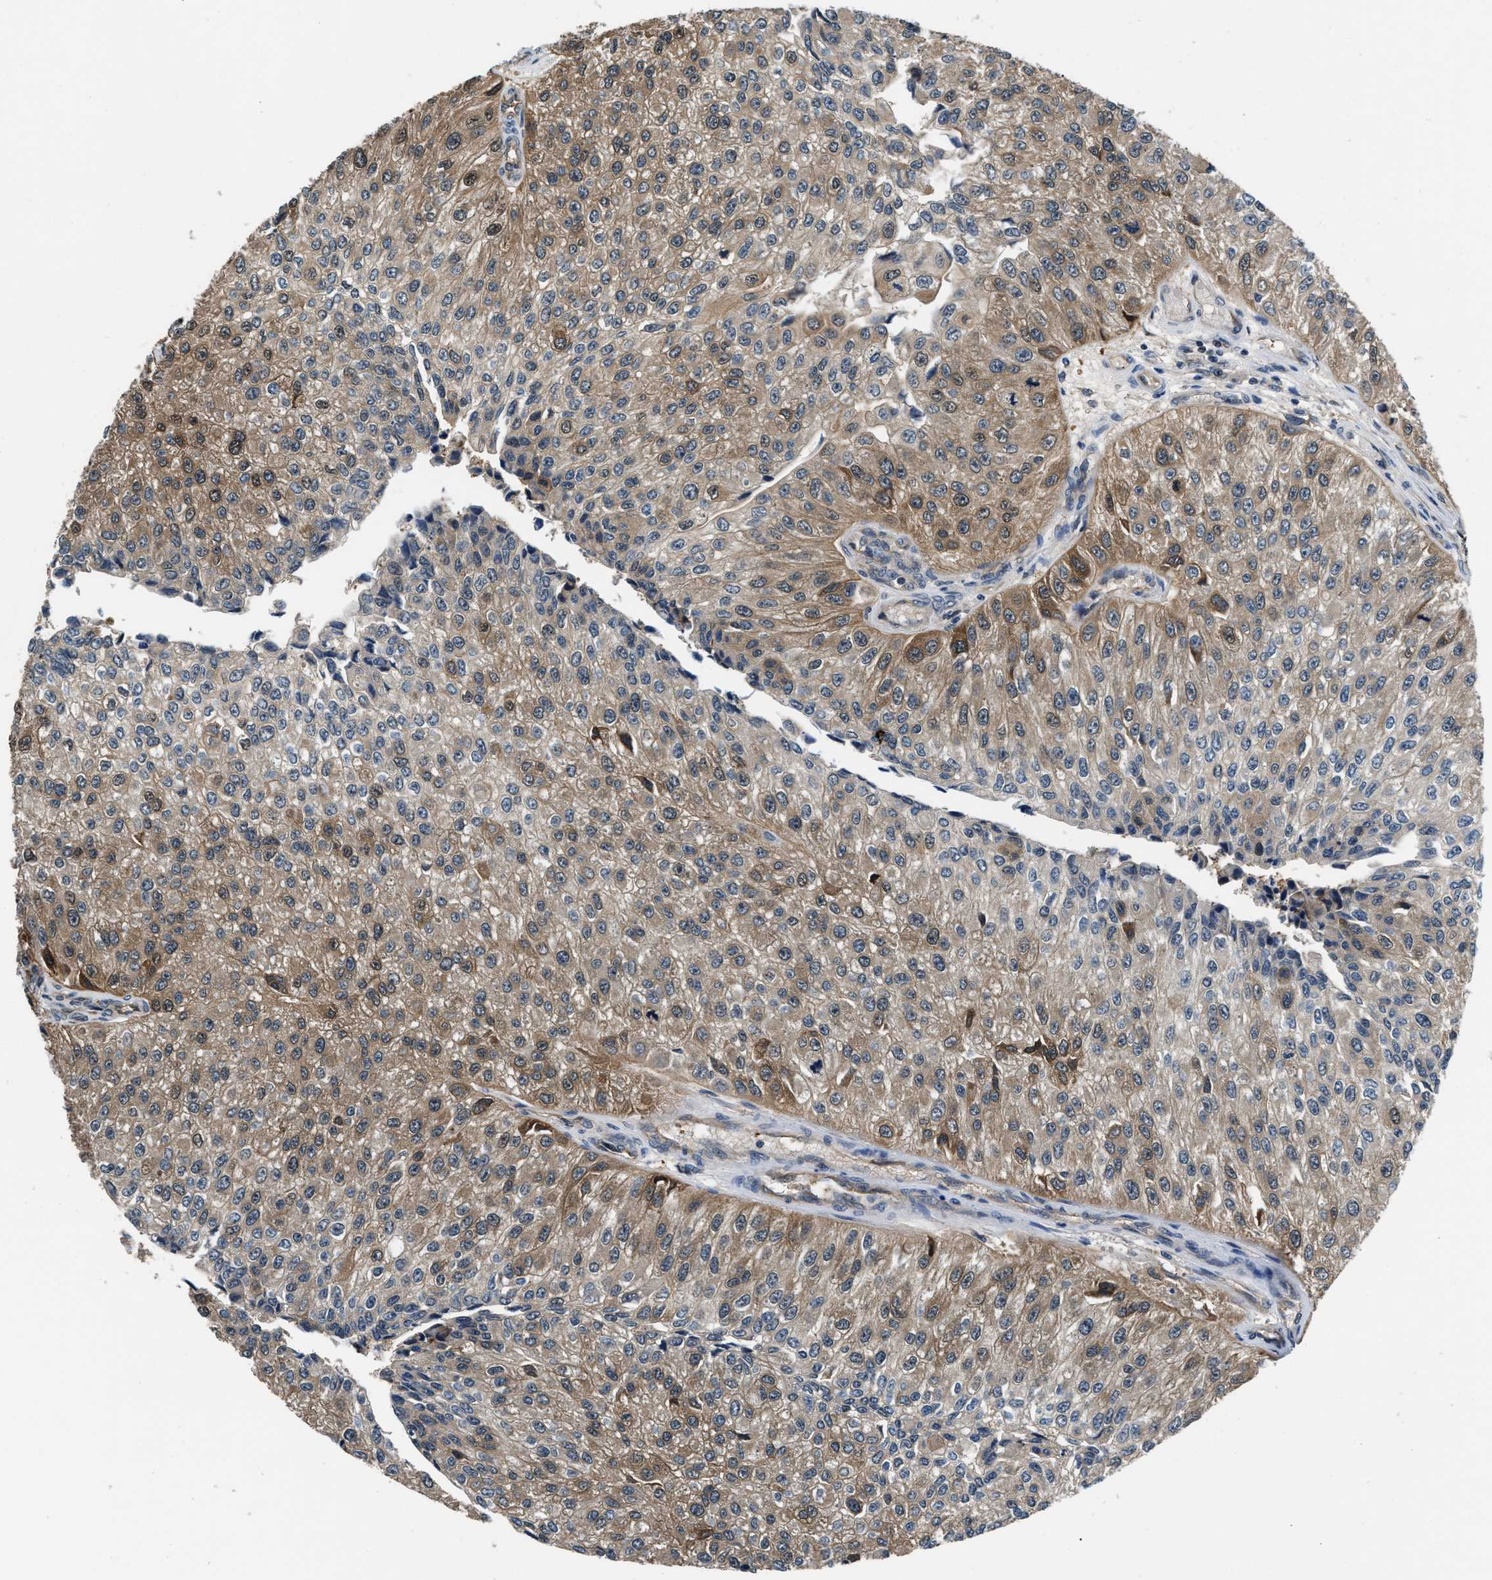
{"staining": {"intensity": "moderate", "quantity": "25%-75%", "location": "cytoplasmic/membranous,nuclear"}, "tissue": "urothelial cancer", "cell_type": "Tumor cells", "image_type": "cancer", "snomed": [{"axis": "morphology", "description": "Urothelial carcinoma, High grade"}, {"axis": "topography", "description": "Kidney"}, {"axis": "topography", "description": "Urinary bladder"}], "caption": "There is medium levels of moderate cytoplasmic/membranous and nuclear staining in tumor cells of urothelial cancer, as demonstrated by immunohistochemical staining (brown color).", "gene": "RBM33", "patient": {"sex": "male", "age": 77}}